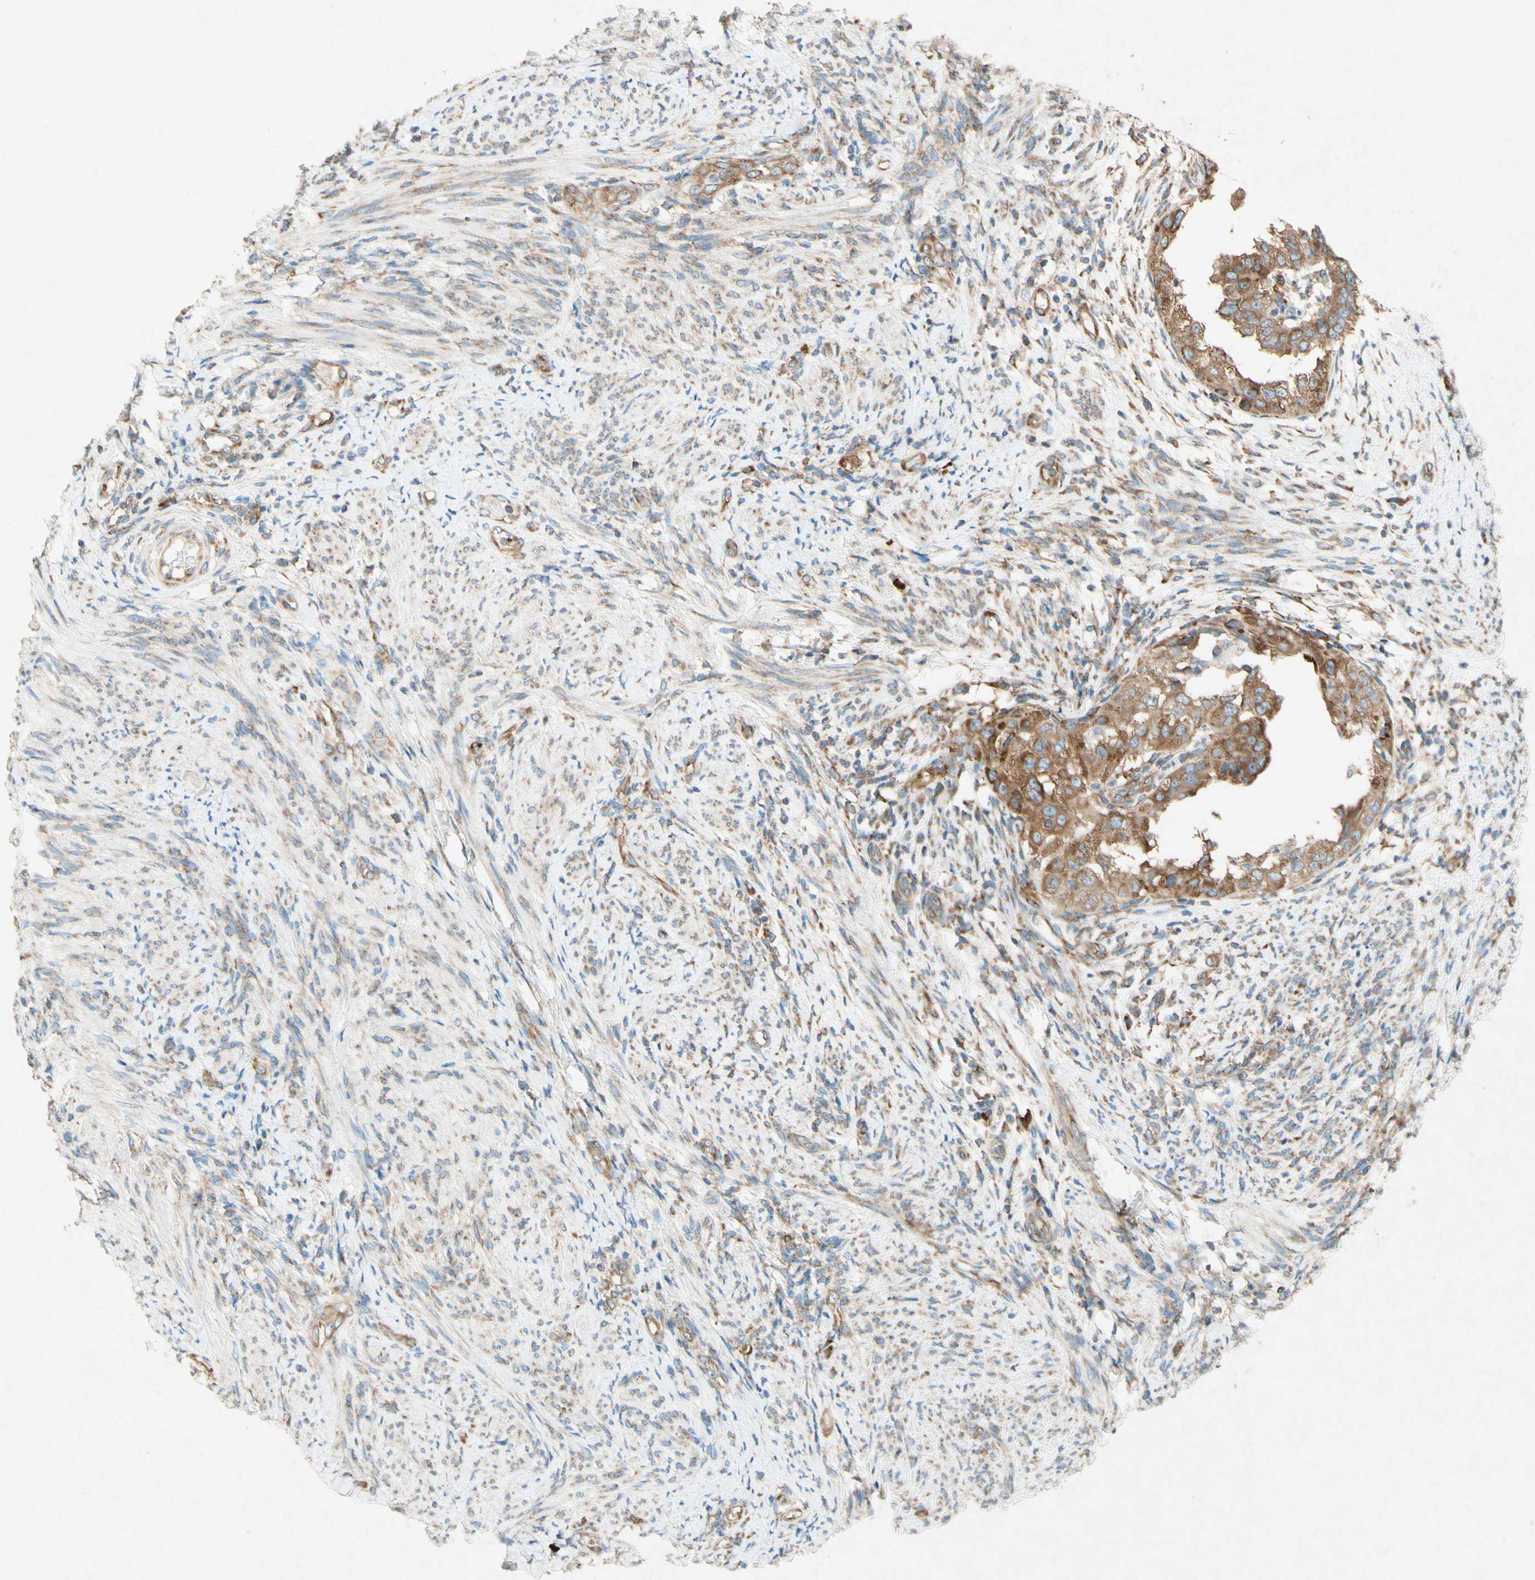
{"staining": {"intensity": "moderate", "quantity": "25%-75%", "location": "cytoplasmic/membranous"}, "tissue": "endometrial cancer", "cell_type": "Tumor cells", "image_type": "cancer", "snomed": [{"axis": "morphology", "description": "Adenocarcinoma, NOS"}, {"axis": "topography", "description": "Endometrium"}], "caption": "A histopathology image of human endometrial adenocarcinoma stained for a protein displays moderate cytoplasmic/membranous brown staining in tumor cells.", "gene": "PABPC1", "patient": {"sex": "female", "age": 85}}